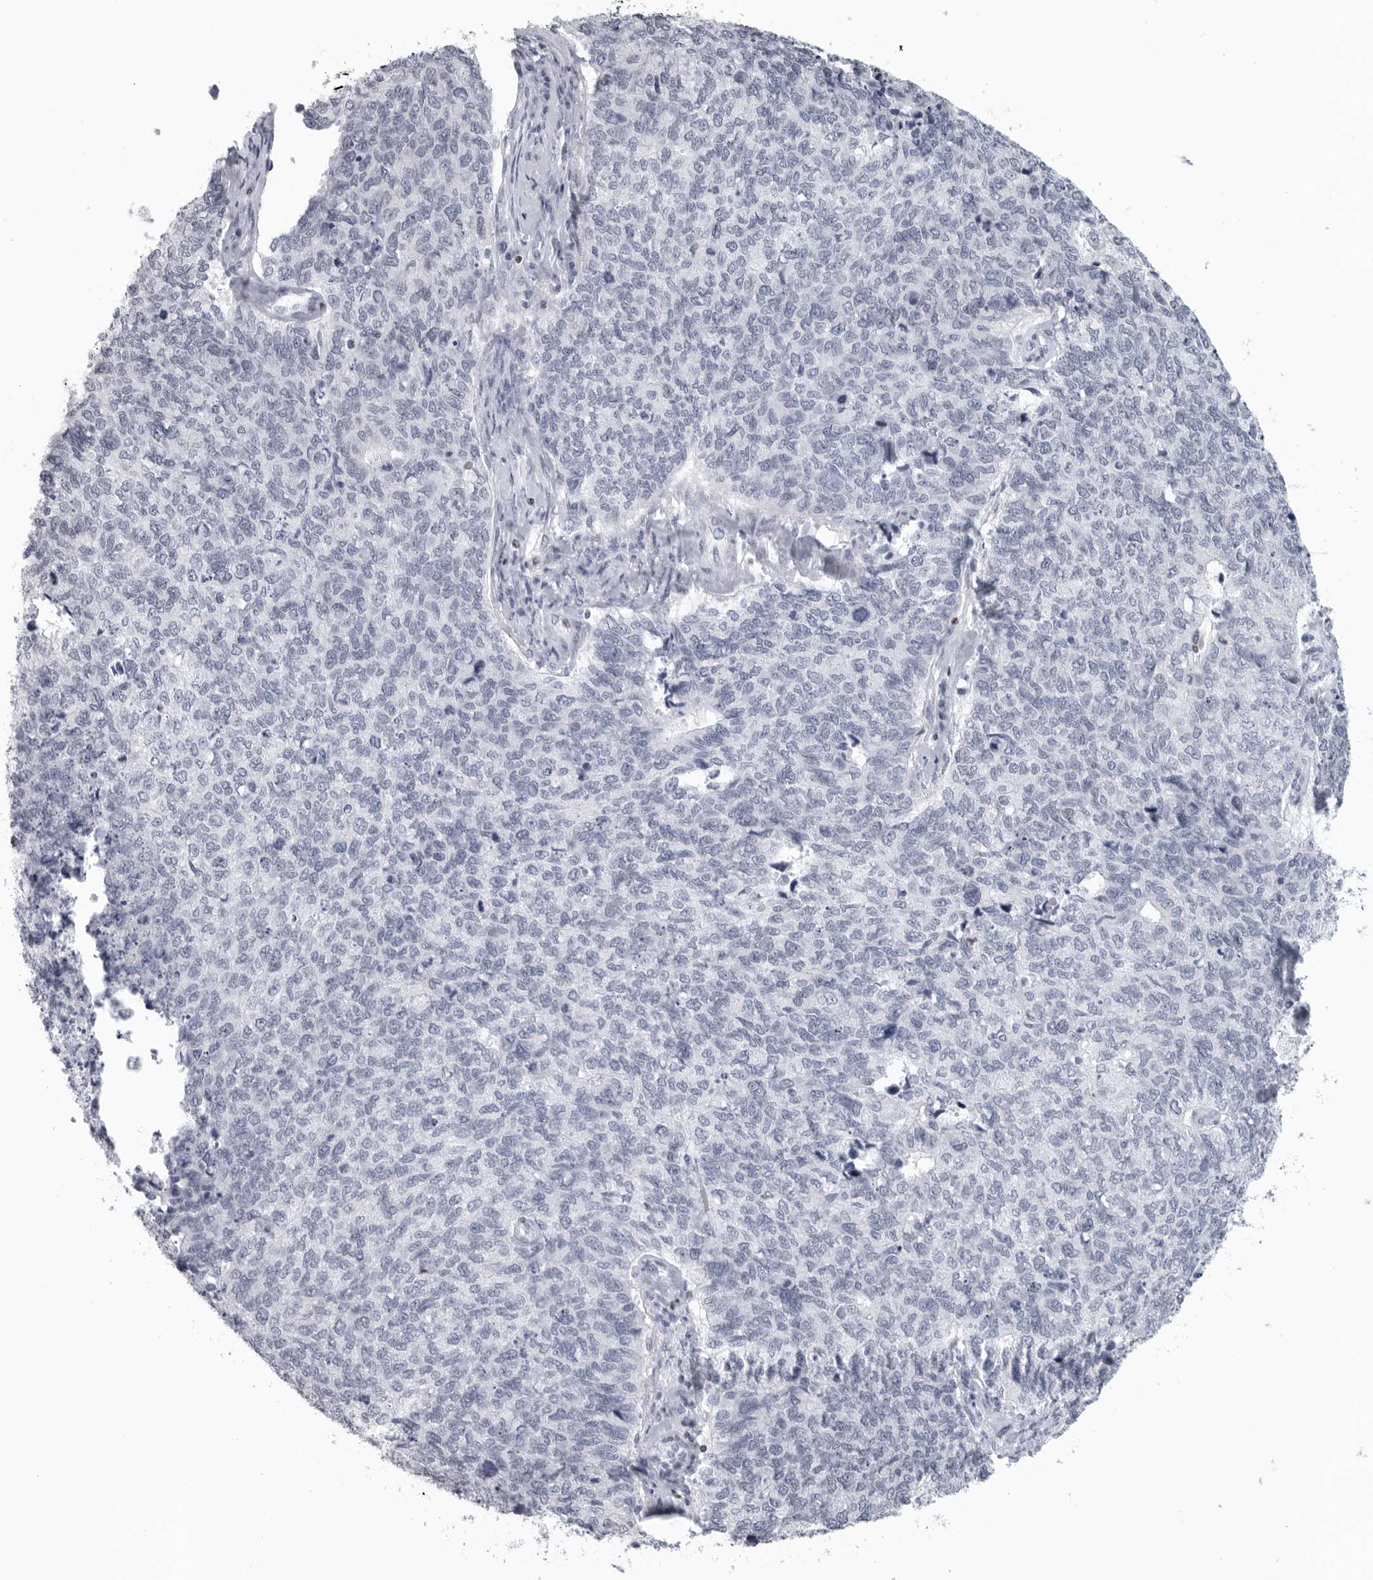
{"staining": {"intensity": "negative", "quantity": "none", "location": "none"}, "tissue": "cervical cancer", "cell_type": "Tumor cells", "image_type": "cancer", "snomed": [{"axis": "morphology", "description": "Squamous cell carcinoma, NOS"}, {"axis": "topography", "description": "Cervix"}], "caption": "Immunohistochemistry (IHC) micrograph of neoplastic tissue: human squamous cell carcinoma (cervical) stained with DAB (3,3'-diaminobenzidine) exhibits no significant protein expression in tumor cells.", "gene": "SATB2", "patient": {"sex": "female", "age": 63}}